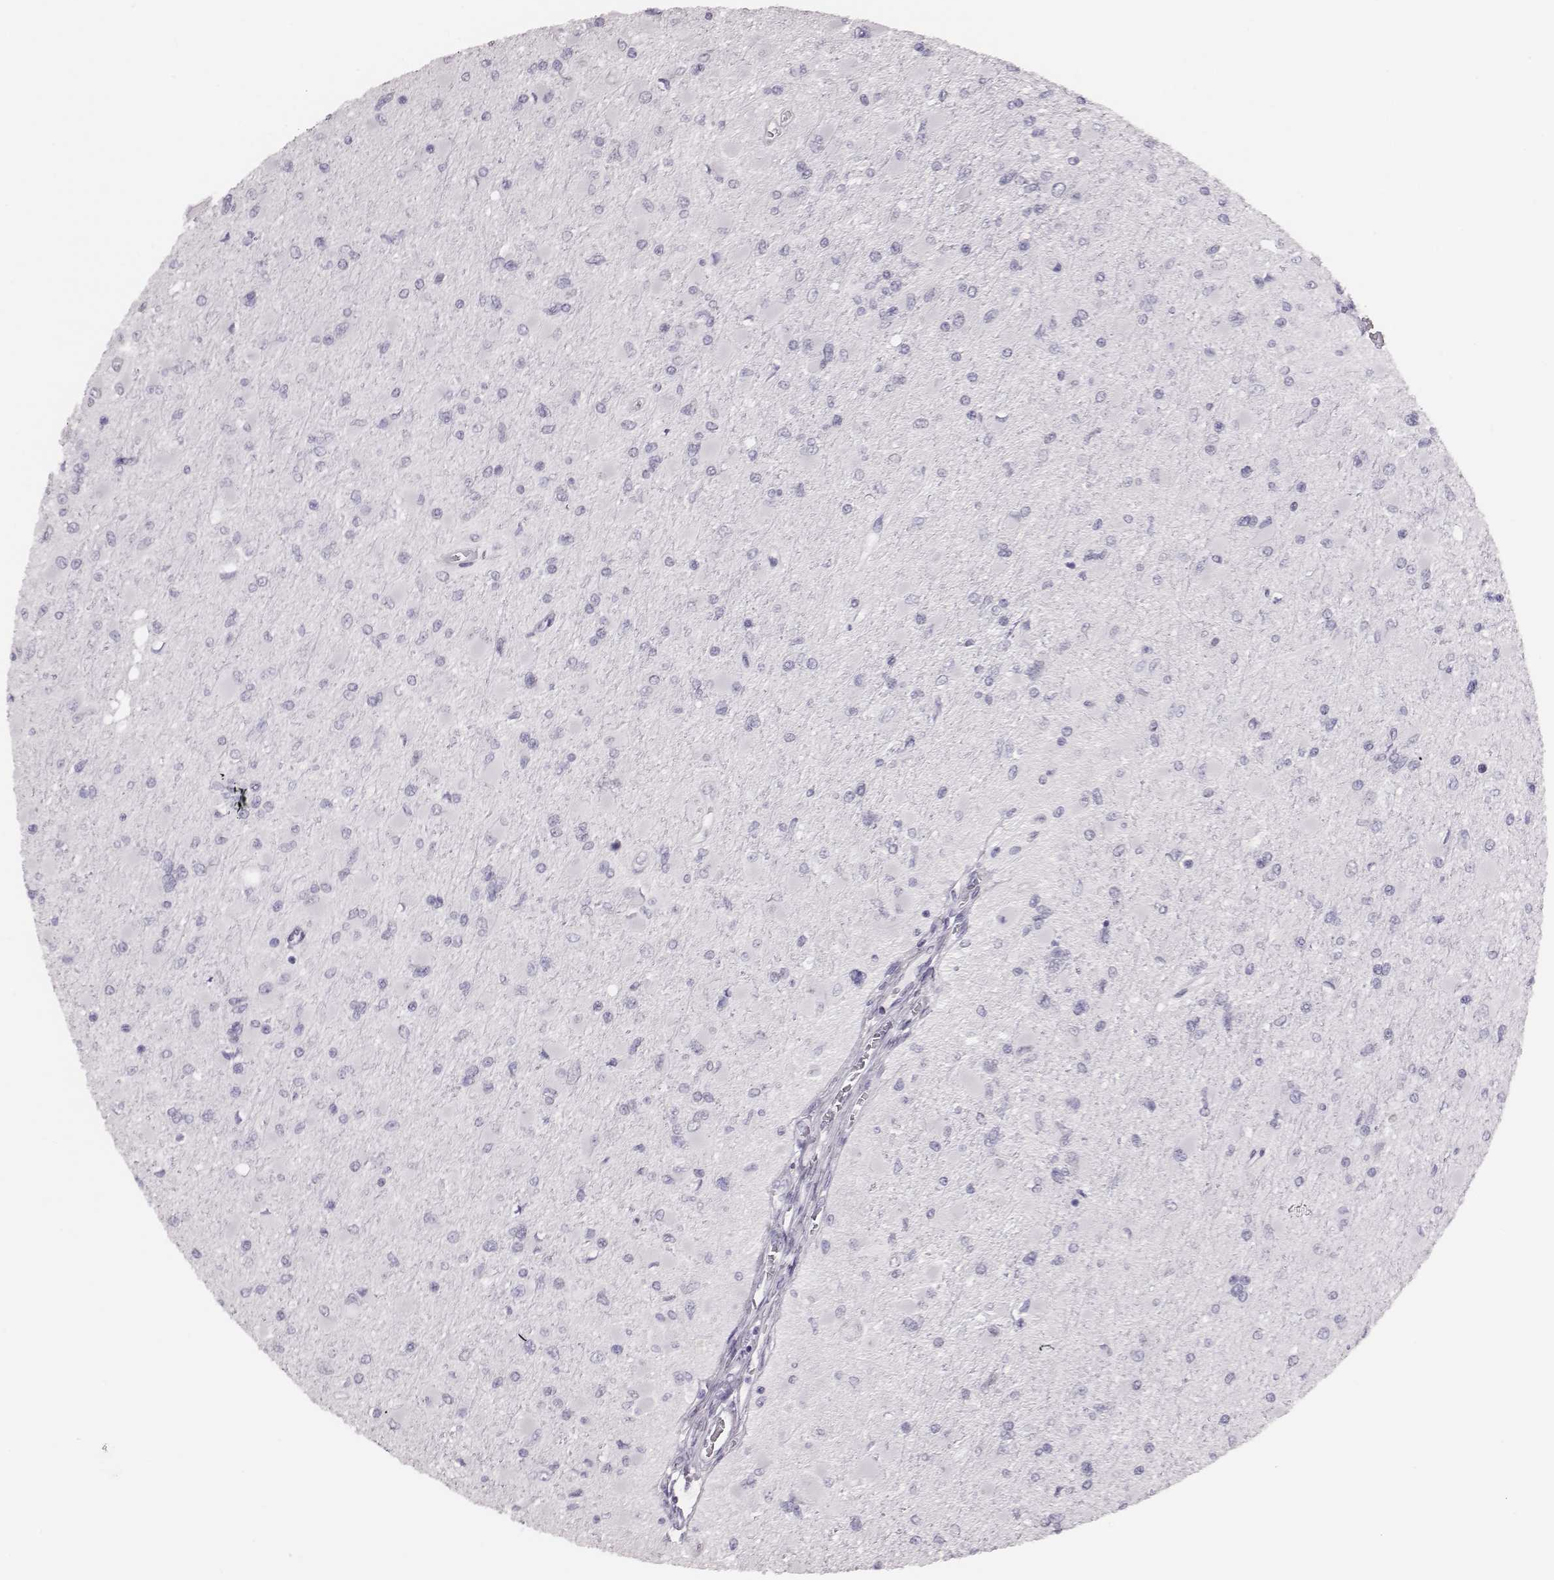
{"staining": {"intensity": "negative", "quantity": "none", "location": "none"}, "tissue": "glioma", "cell_type": "Tumor cells", "image_type": "cancer", "snomed": [{"axis": "morphology", "description": "Glioma, malignant, High grade"}, {"axis": "topography", "description": "Cerebral cortex"}], "caption": "Glioma was stained to show a protein in brown. There is no significant expression in tumor cells.", "gene": "H1-6", "patient": {"sex": "female", "age": 36}}